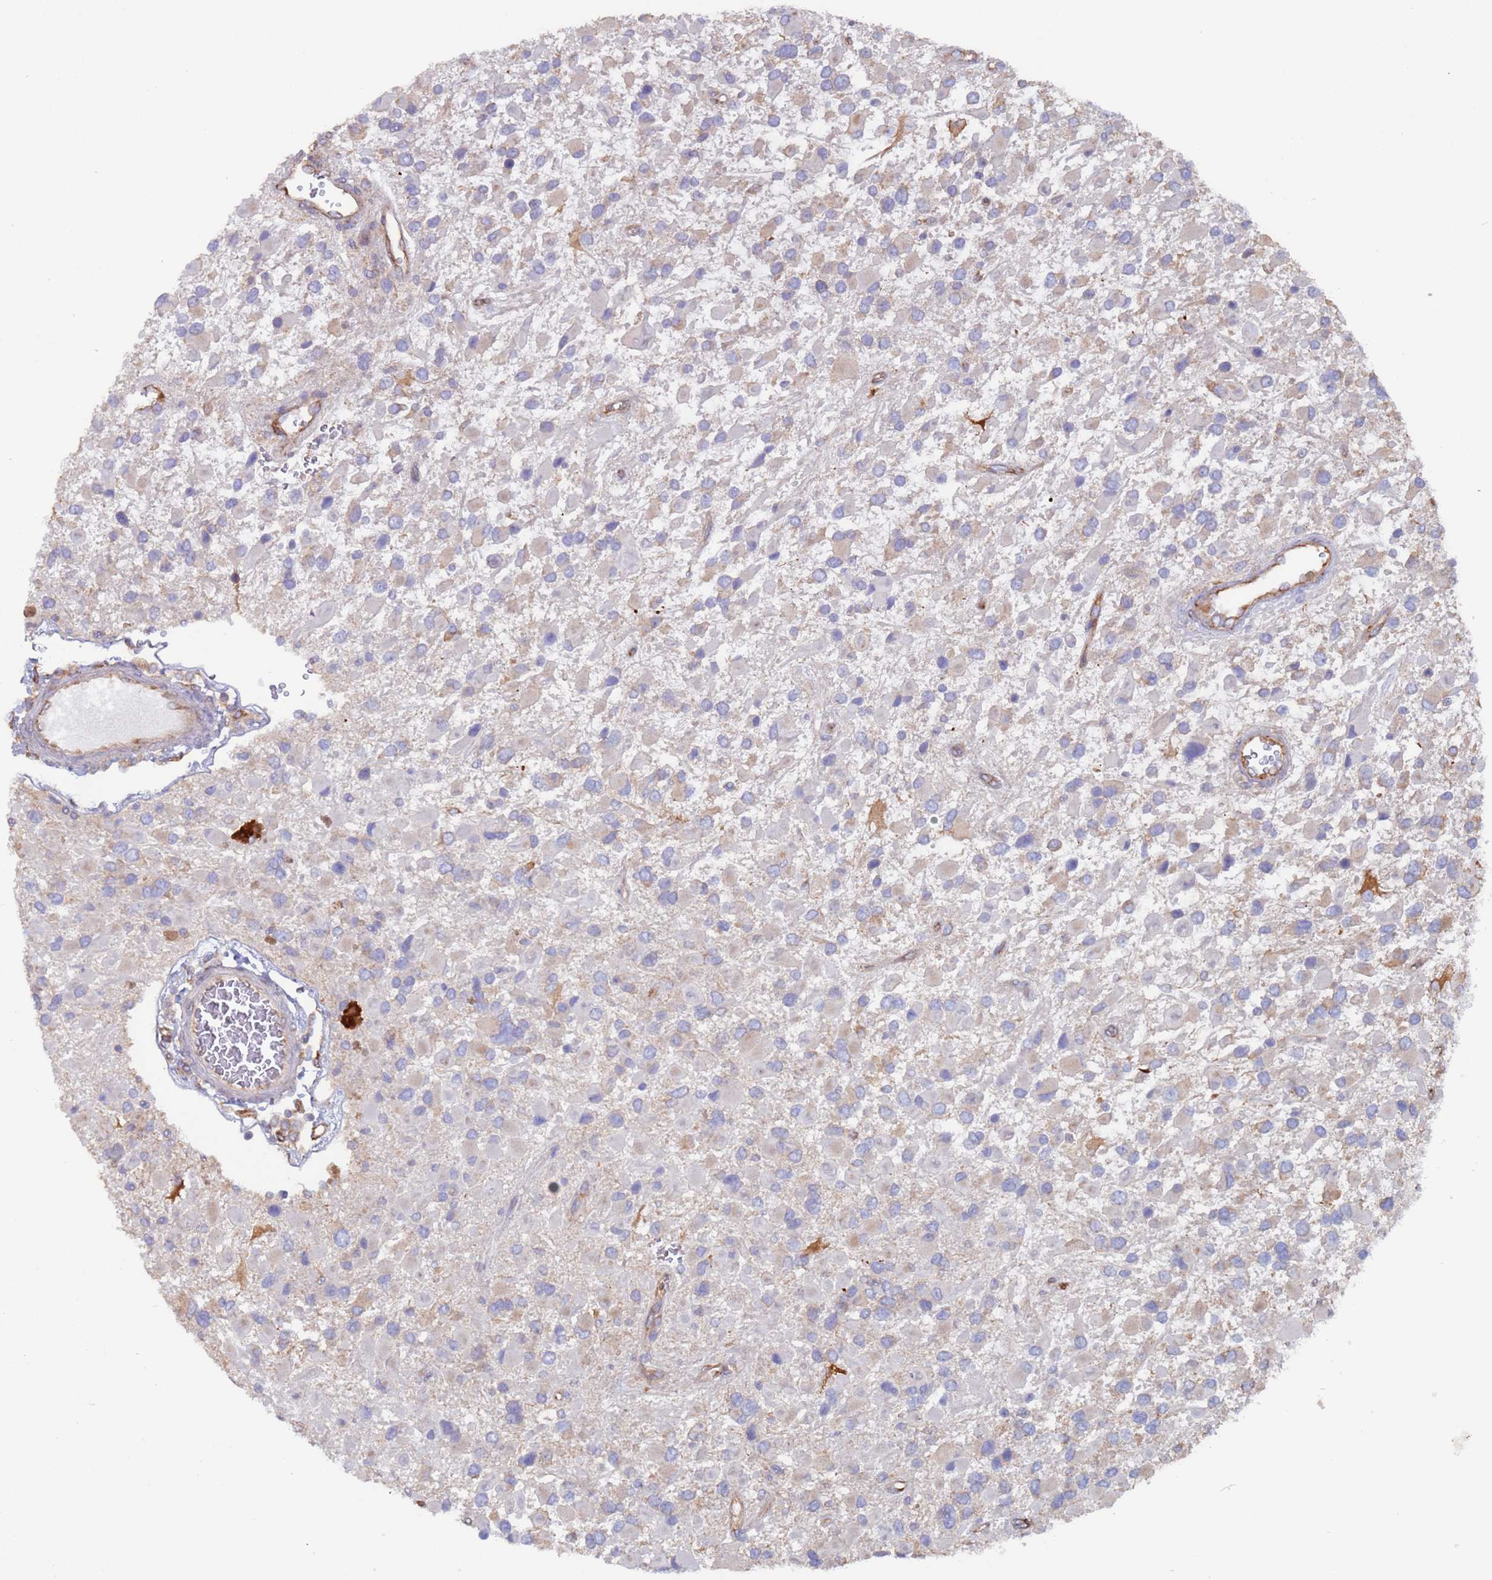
{"staining": {"intensity": "weak", "quantity": "<25%", "location": "cytoplasmic/membranous"}, "tissue": "glioma", "cell_type": "Tumor cells", "image_type": "cancer", "snomed": [{"axis": "morphology", "description": "Glioma, malignant, High grade"}, {"axis": "topography", "description": "Brain"}], "caption": "DAB (3,3'-diaminobenzidine) immunohistochemical staining of human malignant high-grade glioma exhibits no significant expression in tumor cells.", "gene": "ZNF844", "patient": {"sex": "male", "age": 53}}